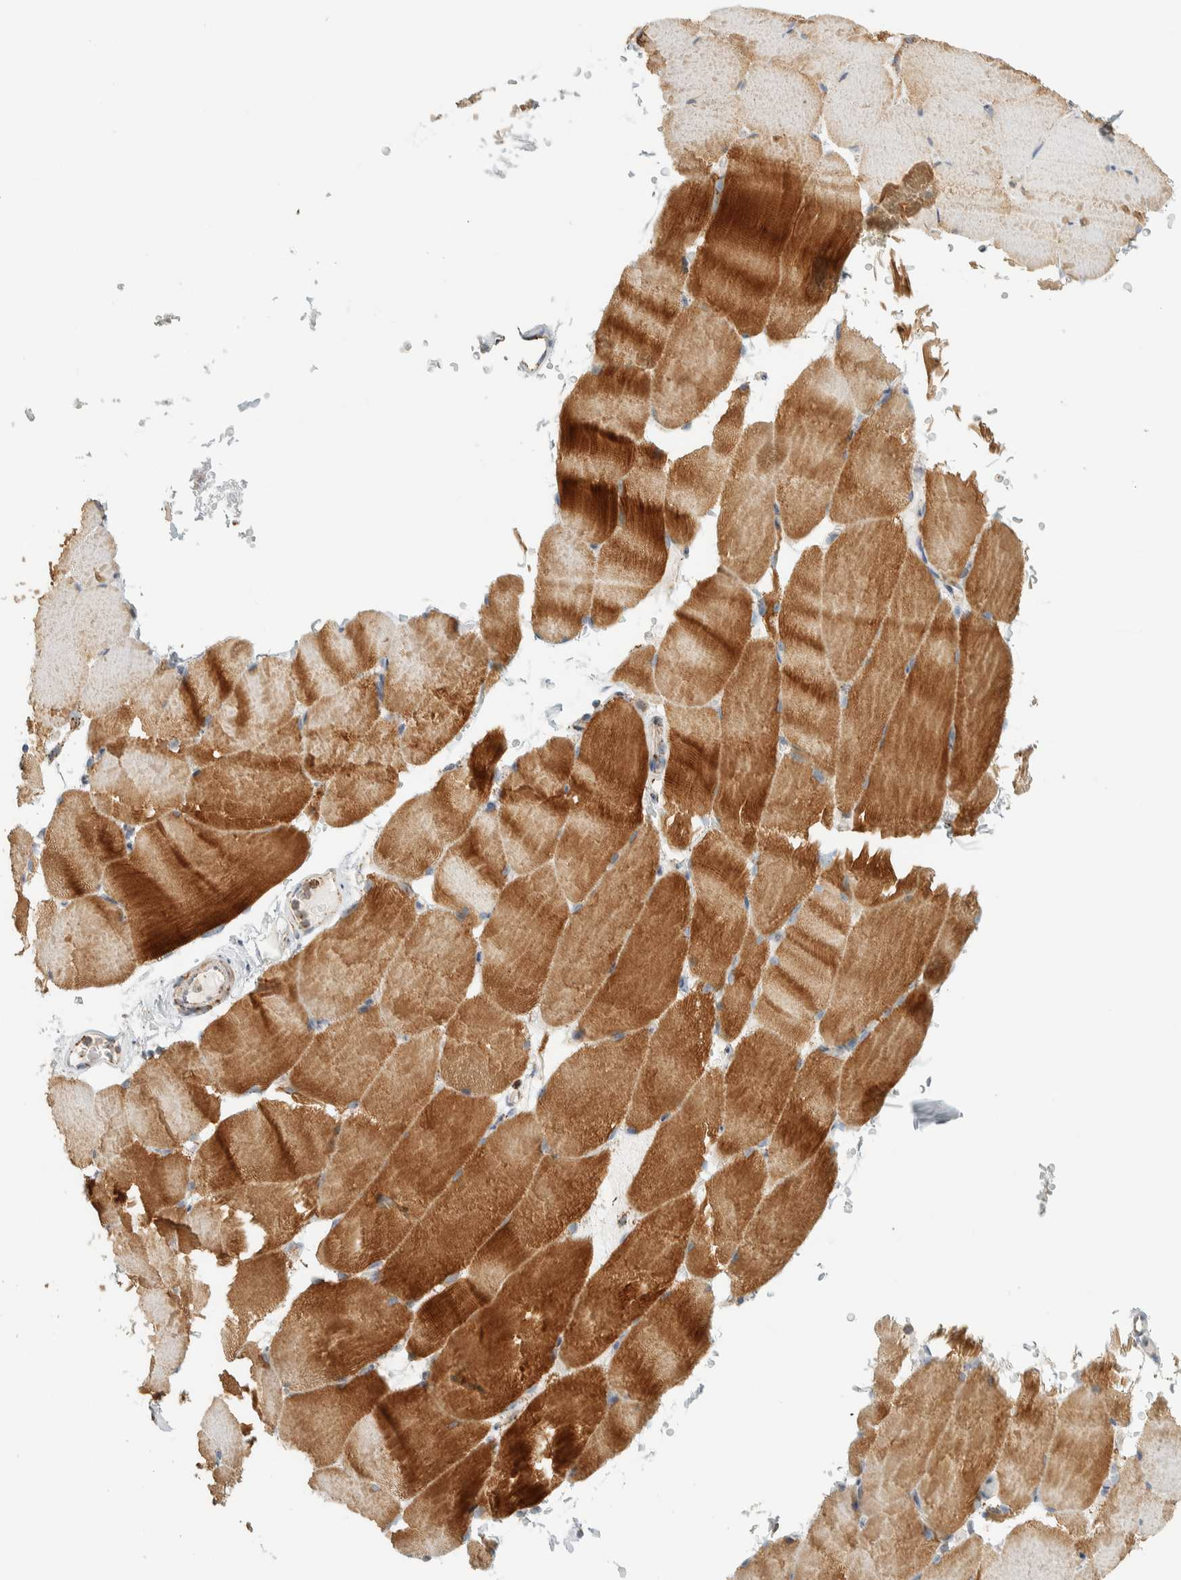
{"staining": {"intensity": "strong", "quantity": ">75%", "location": "cytoplasmic/membranous"}, "tissue": "skeletal muscle", "cell_type": "Myocytes", "image_type": "normal", "snomed": [{"axis": "morphology", "description": "Normal tissue, NOS"}, {"axis": "topography", "description": "Skeletal muscle"}, {"axis": "topography", "description": "Parathyroid gland"}], "caption": "Brown immunohistochemical staining in unremarkable human skeletal muscle reveals strong cytoplasmic/membranous positivity in approximately >75% of myocytes.", "gene": "ZNF454", "patient": {"sex": "female", "age": 37}}